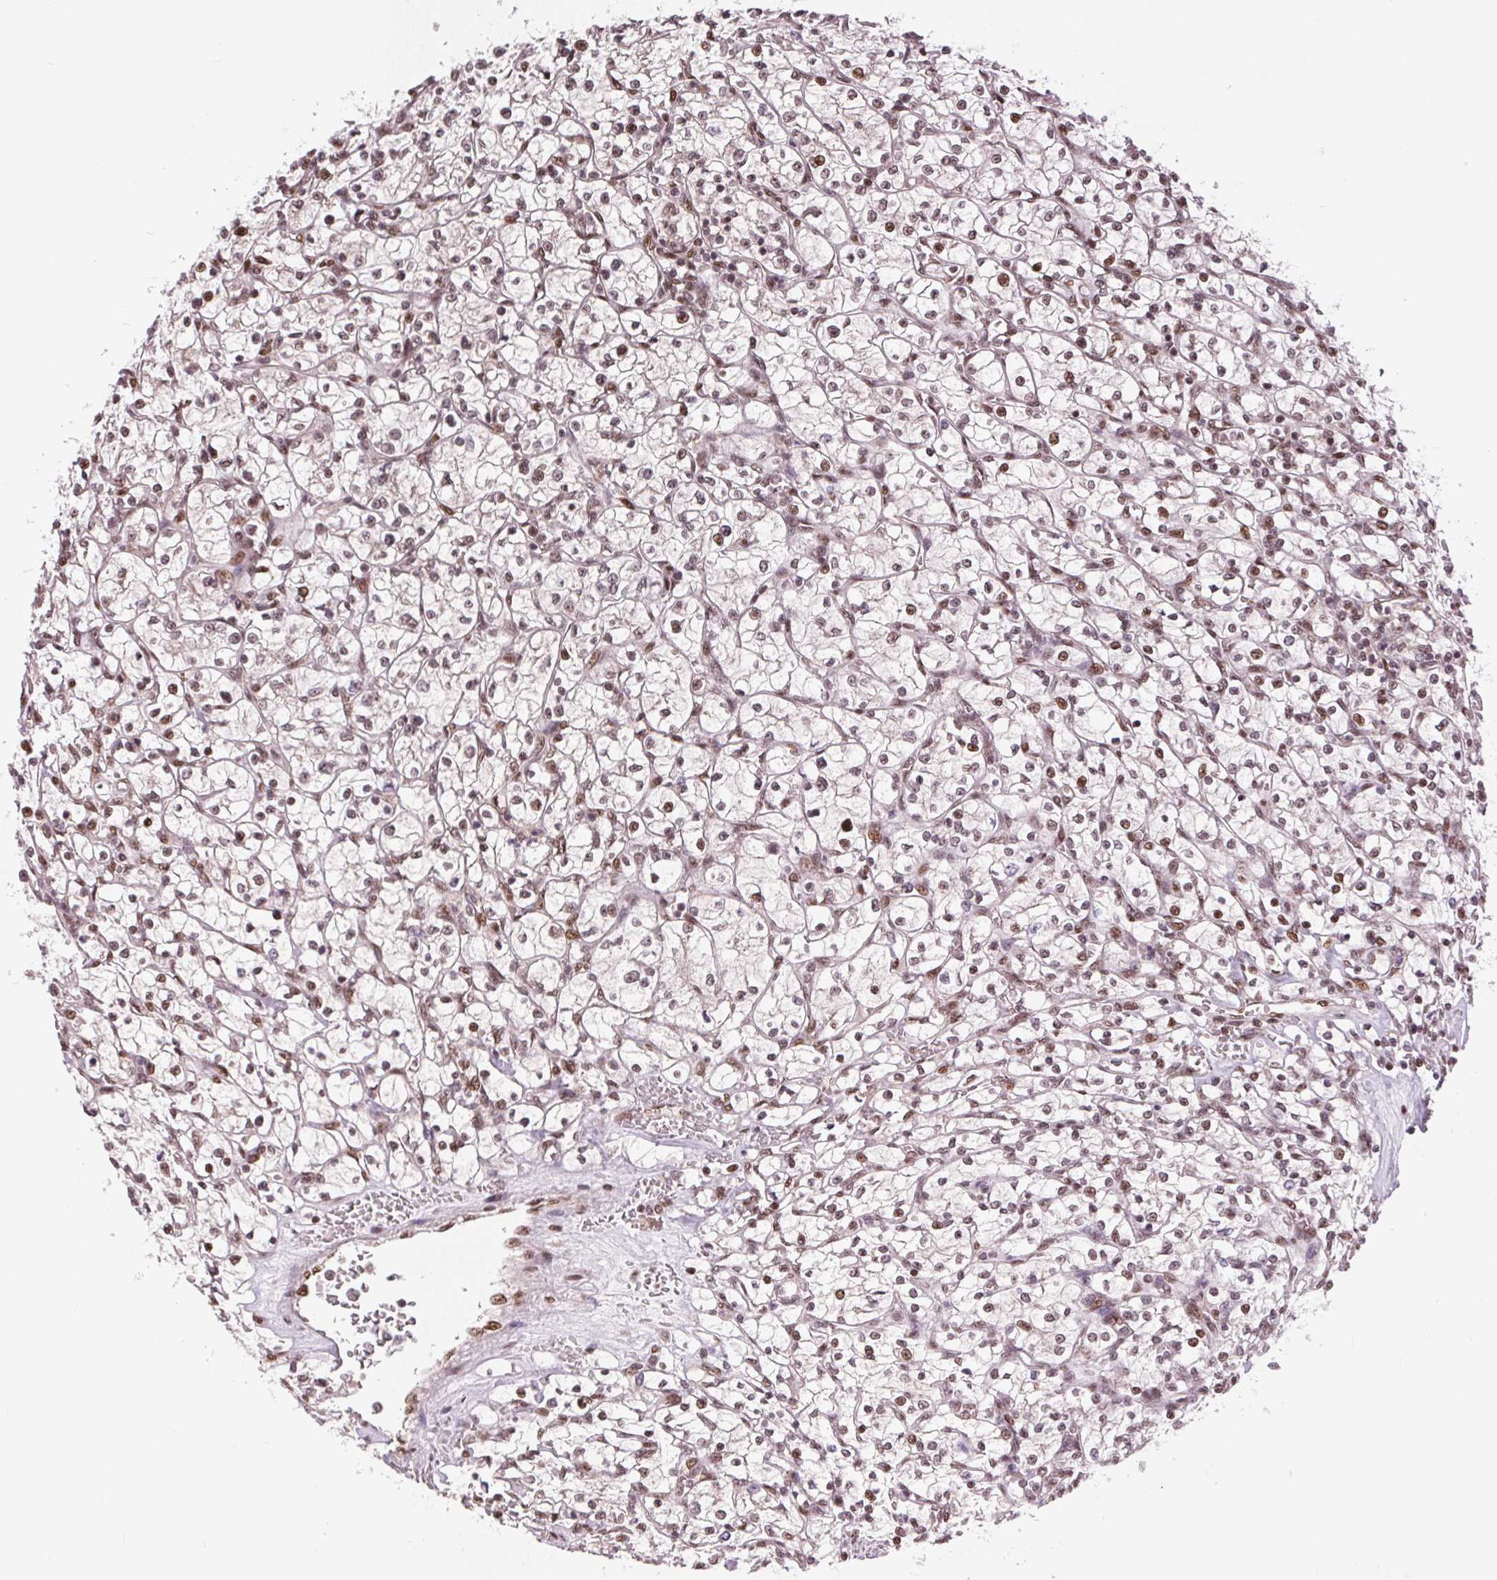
{"staining": {"intensity": "moderate", "quantity": ">75%", "location": "nuclear"}, "tissue": "renal cancer", "cell_type": "Tumor cells", "image_type": "cancer", "snomed": [{"axis": "morphology", "description": "Adenocarcinoma, NOS"}, {"axis": "topography", "description": "Kidney"}], "caption": "Renal cancer (adenocarcinoma) was stained to show a protein in brown. There is medium levels of moderate nuclear expression in approximately >75% of tumor cells.", "gene": "RAD23A", "patient": {"sex": "female", "age": 64}}